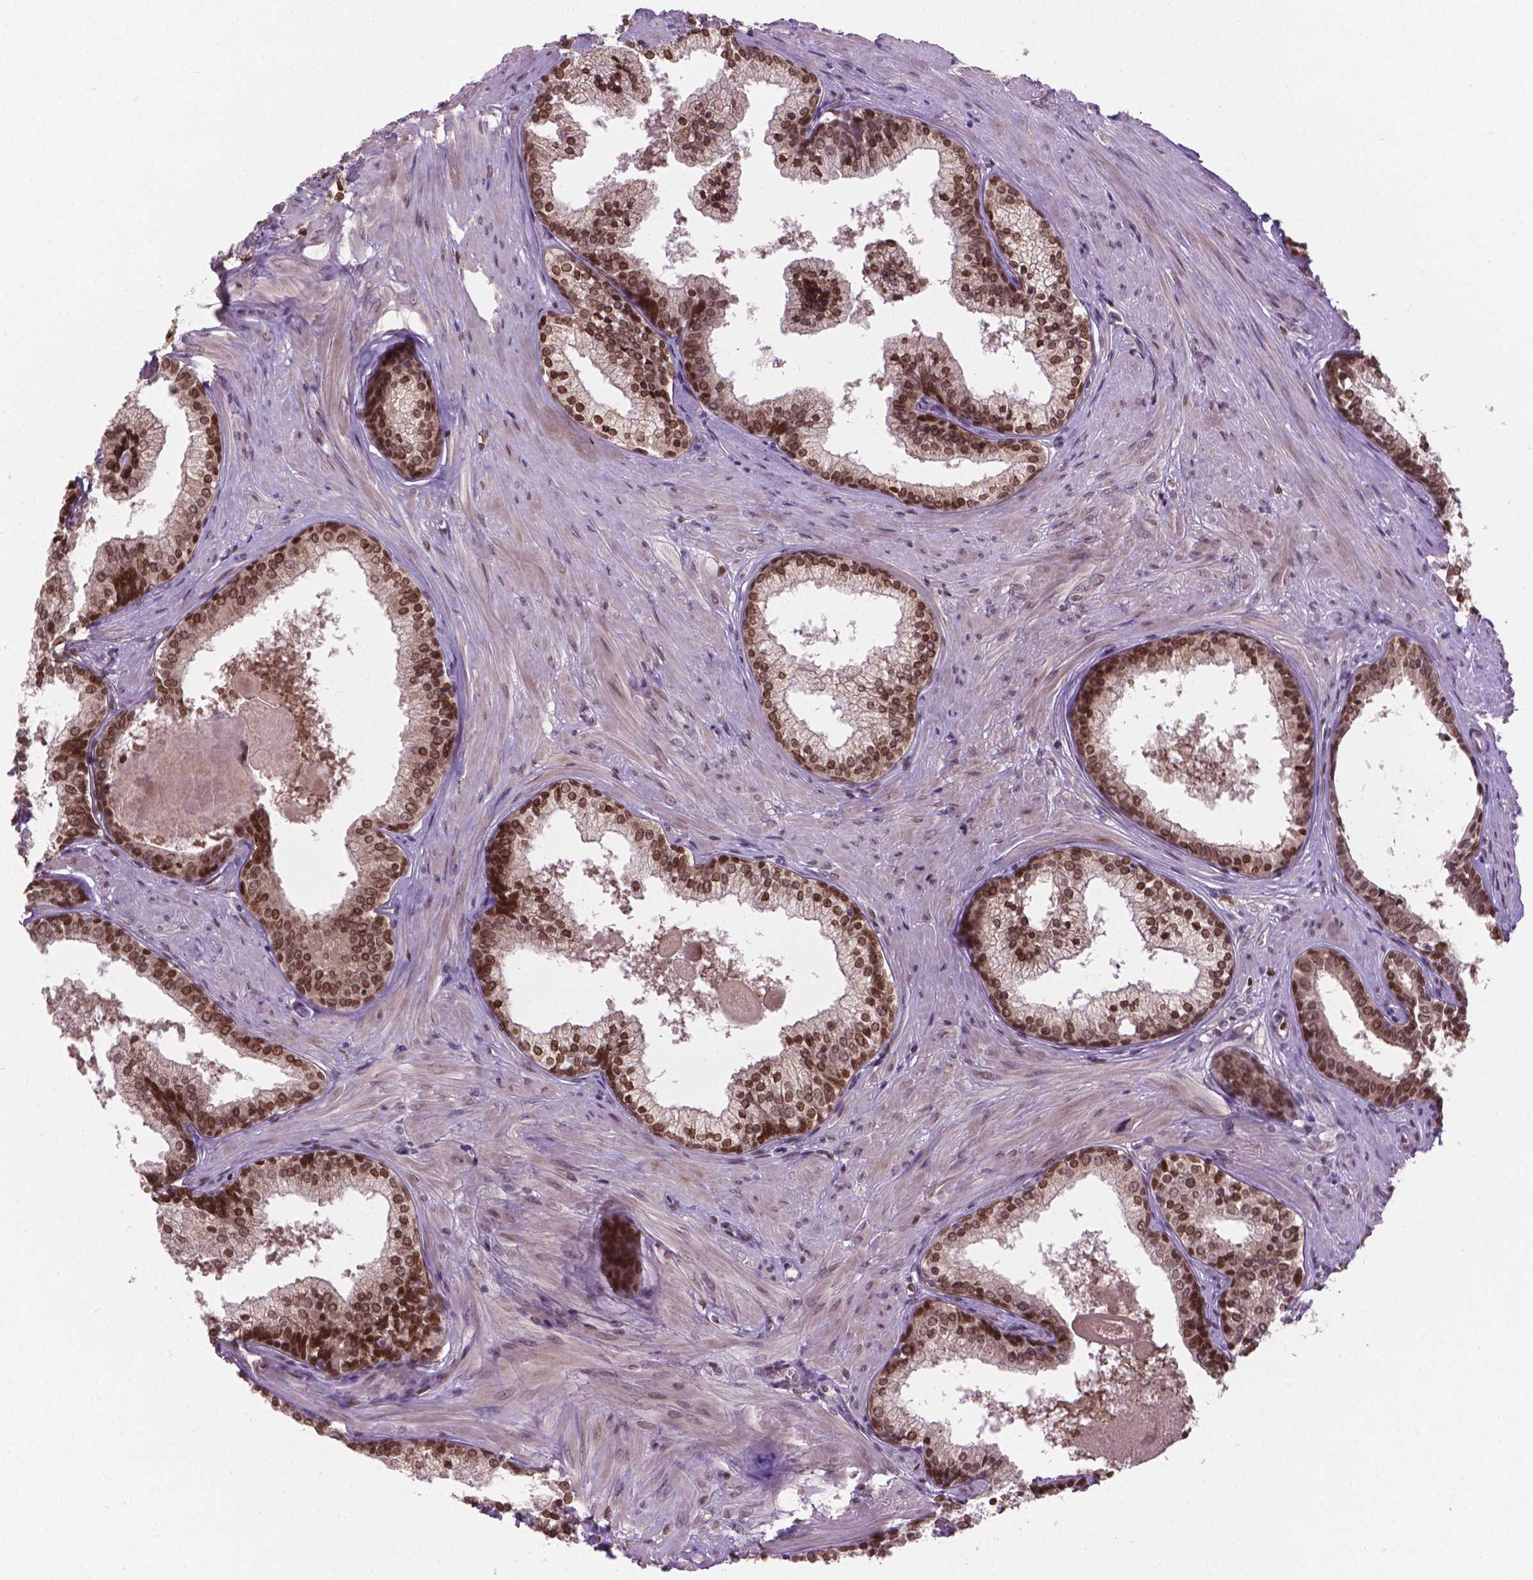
{"staining": {"intensity": "moderate", "quantity": ">75%", "location": "nuclear"}, "tissue": "prostate", "cell_type": "Glandular cells", "image_type": "normal", "snomed": [{"axis": "morphology", "description": "Normal tissue, NOS"}, {"axis": "topography", "description": "Prostate"}], "caption": "Human prostate stained for a protein (brown) demonstrates moderate nuclear positive positivity in approximately >75% of glandular cells.", "gene": "ENSG00000289700", "patient": {"sex": "male", "age": 61}}